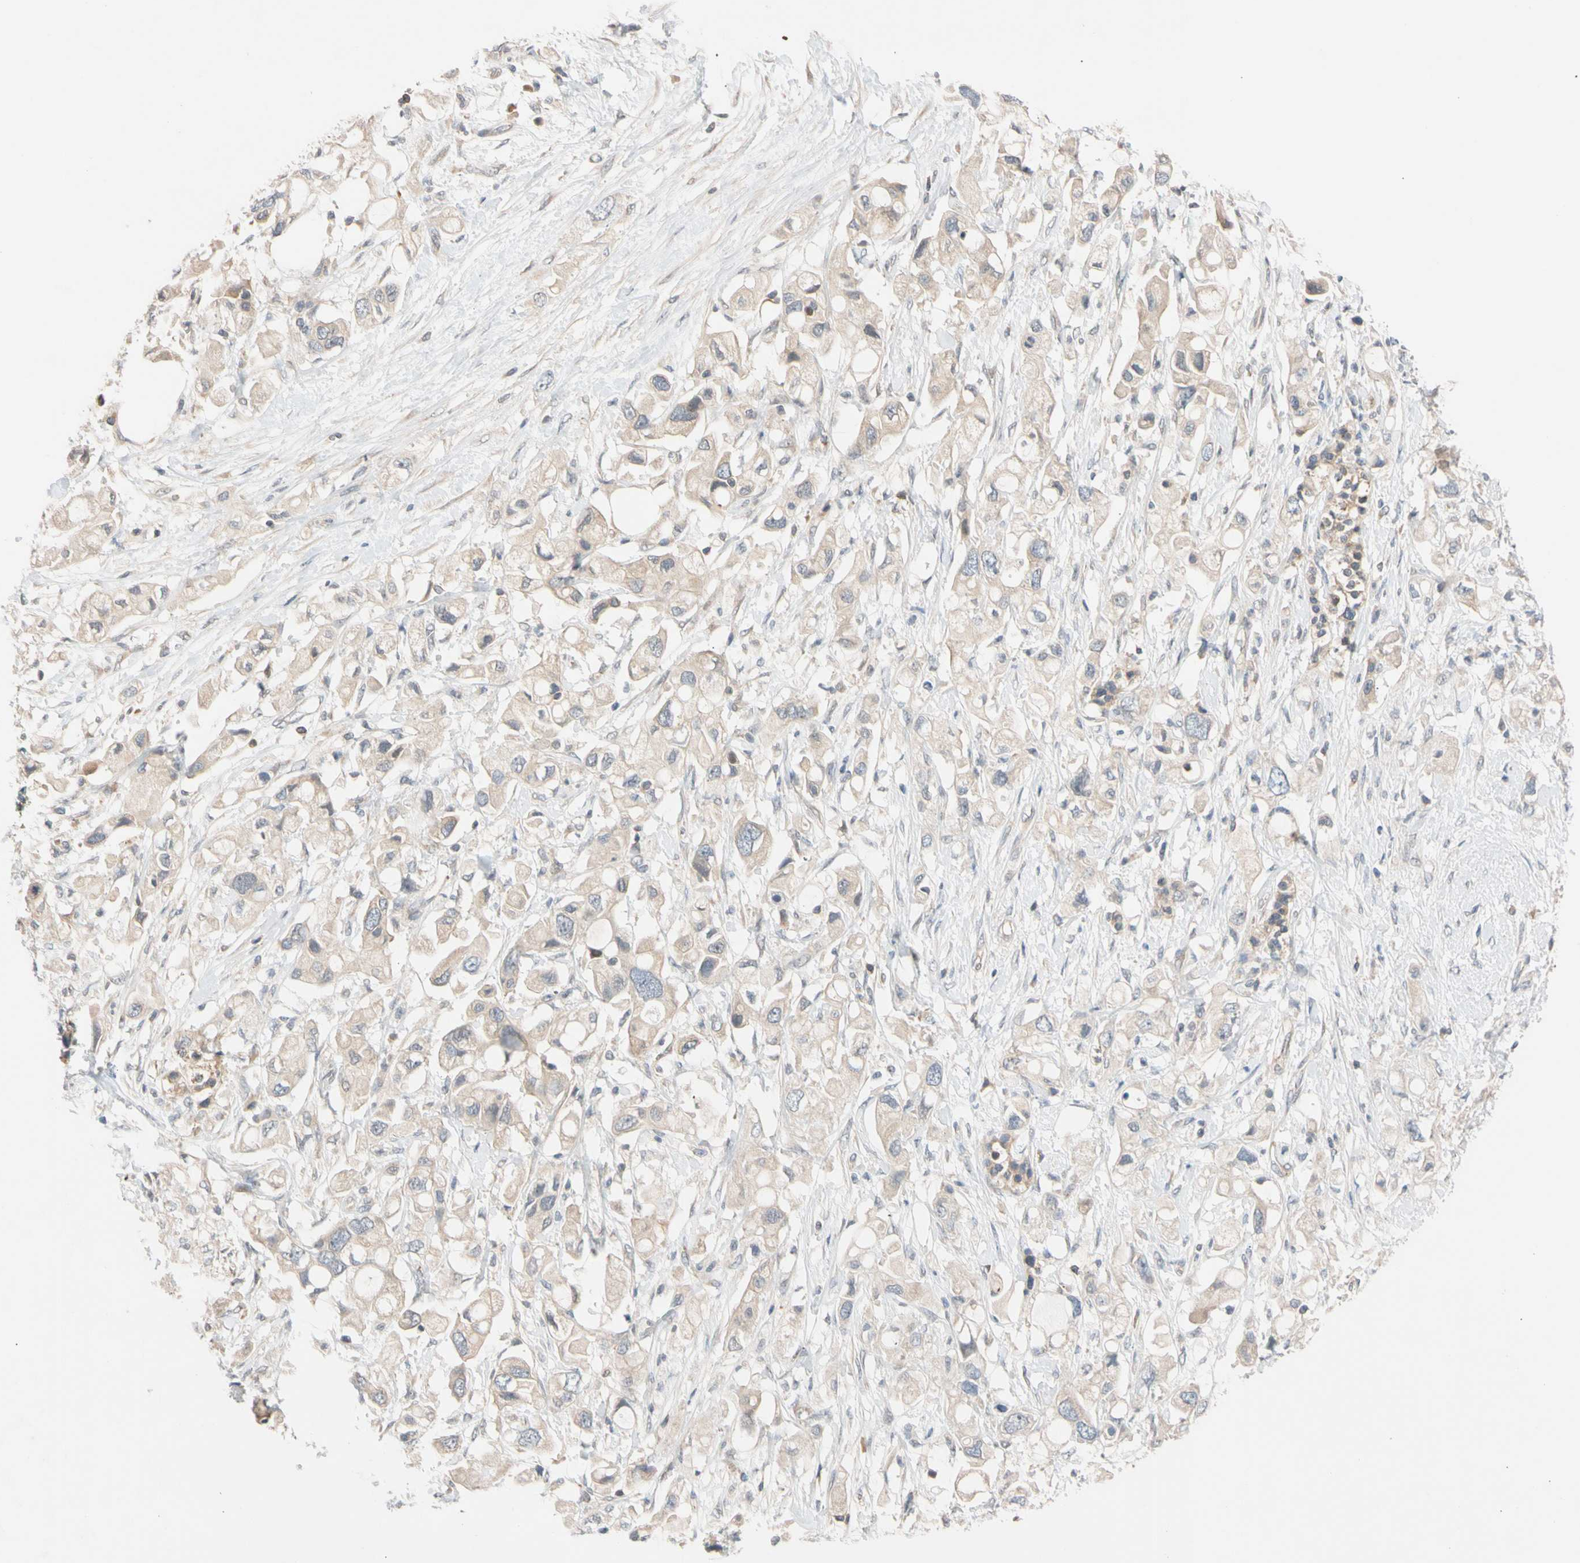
{"staining": {"intensity": "weak", "quantity": ">75%", "location": "cytoplasmic/membranous"}, "tissue": "pancreatic cancer", "cell_type": "Tumor cells", "image_type": "cancer", "snomed": [{"axis": "morphology", "description": "Adenocarcinoma, NOS"}, {"axis": "topography", "description": "Pancreas"}], "caption": "A brown stain highlights weak cytoplasmic/membranous positivity of a protein in human adenocarcinoma (pancreatic) tumor cells. Immunohistochemistry stains the protein of interest in brown and the nuclei are stained blue.", "gene": "CNST", "patient": {"sex": "female", "age": 56}}